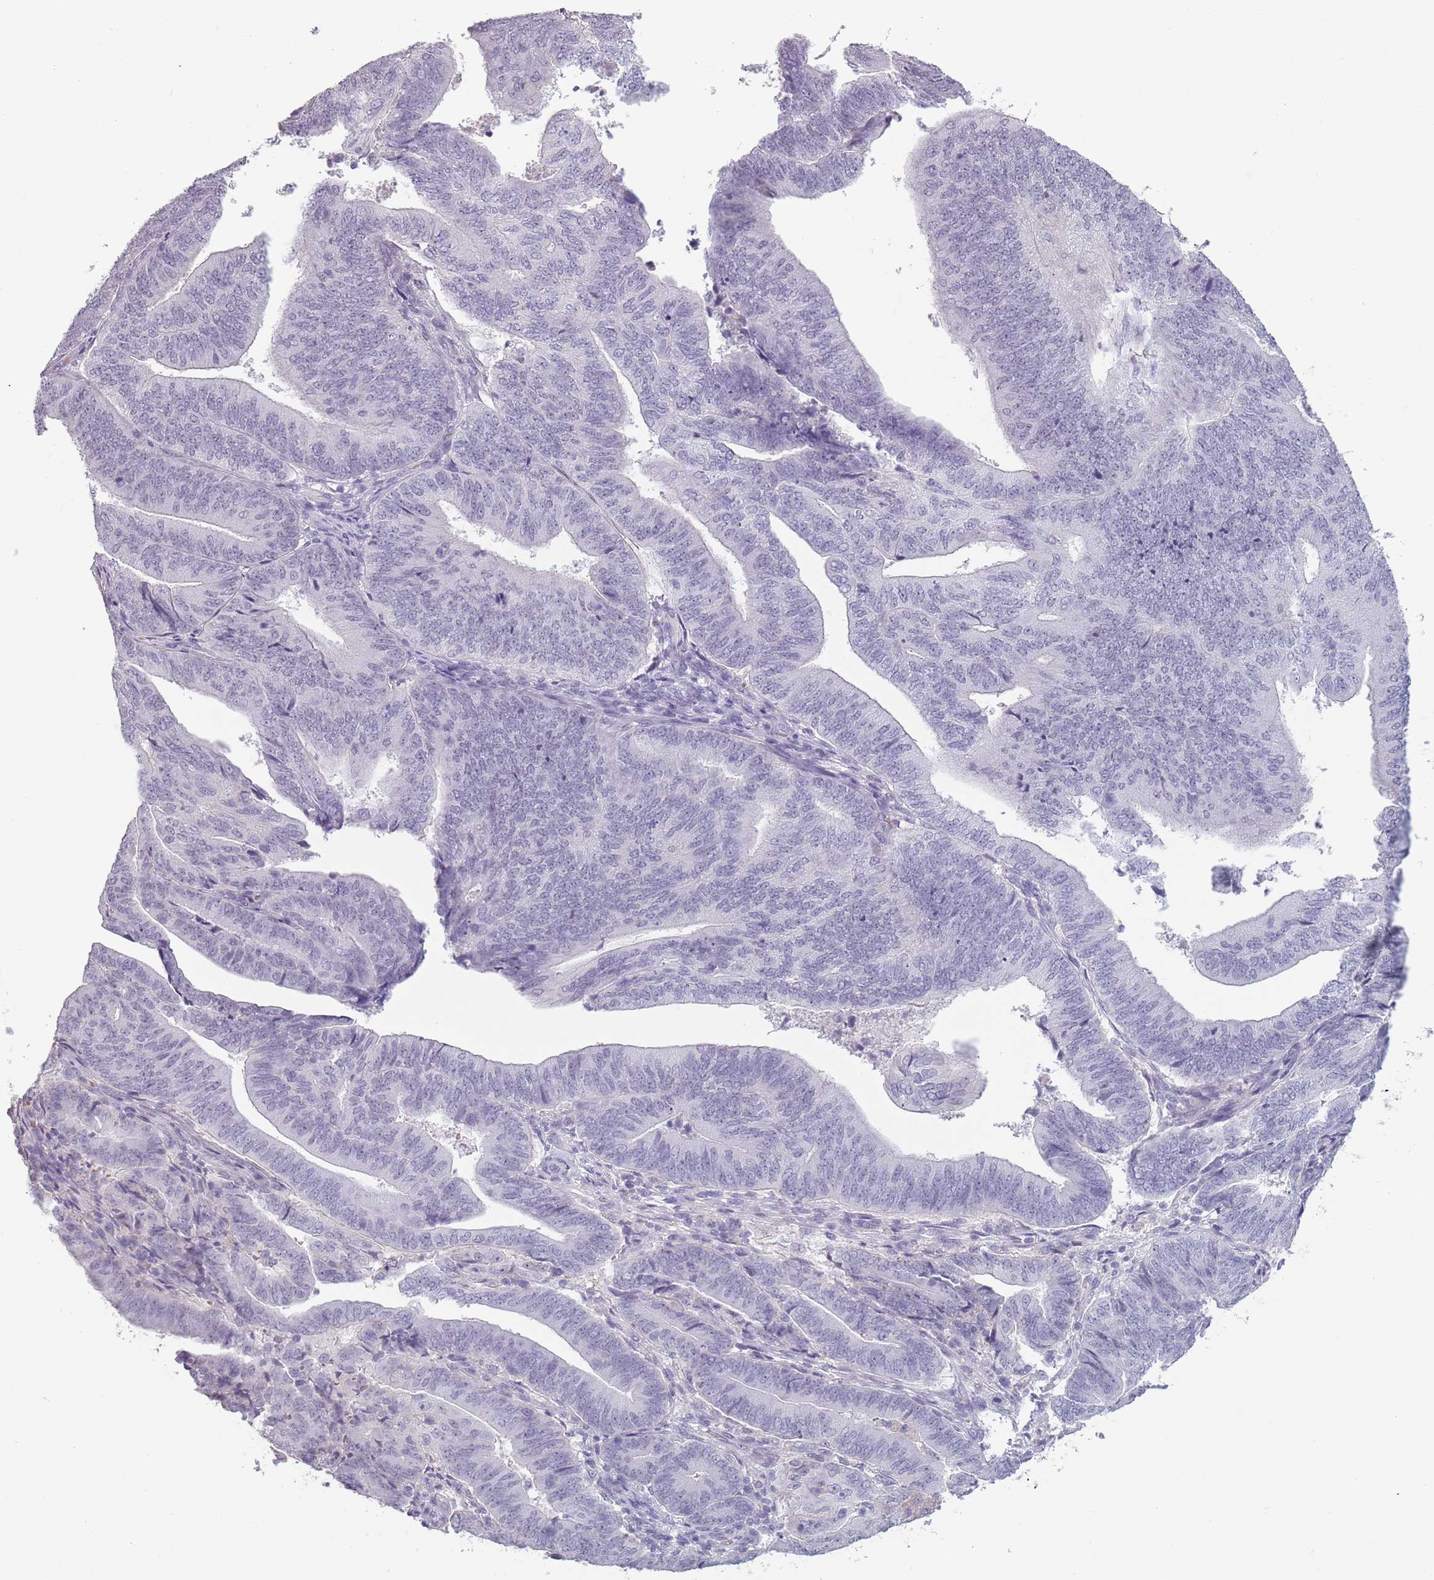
{"staining": {"intensity": "negative", "quantity": "none", "location": "none"}, "tissue": "endometrial cancer", "cell_type": "Tumor cells", "image_type": "cancer", "snomed": [{"axis": "morphology", "description": "Adenocarcinoma, NOS"}, {"axis": "topography", "description": "Endometrium"}], "caption": "Micrograph shows no significant protein expression in tumor cells of endometrial cancer.", "gene": "PIEZO1", "patient": {"sex": "female", "age": 70}}